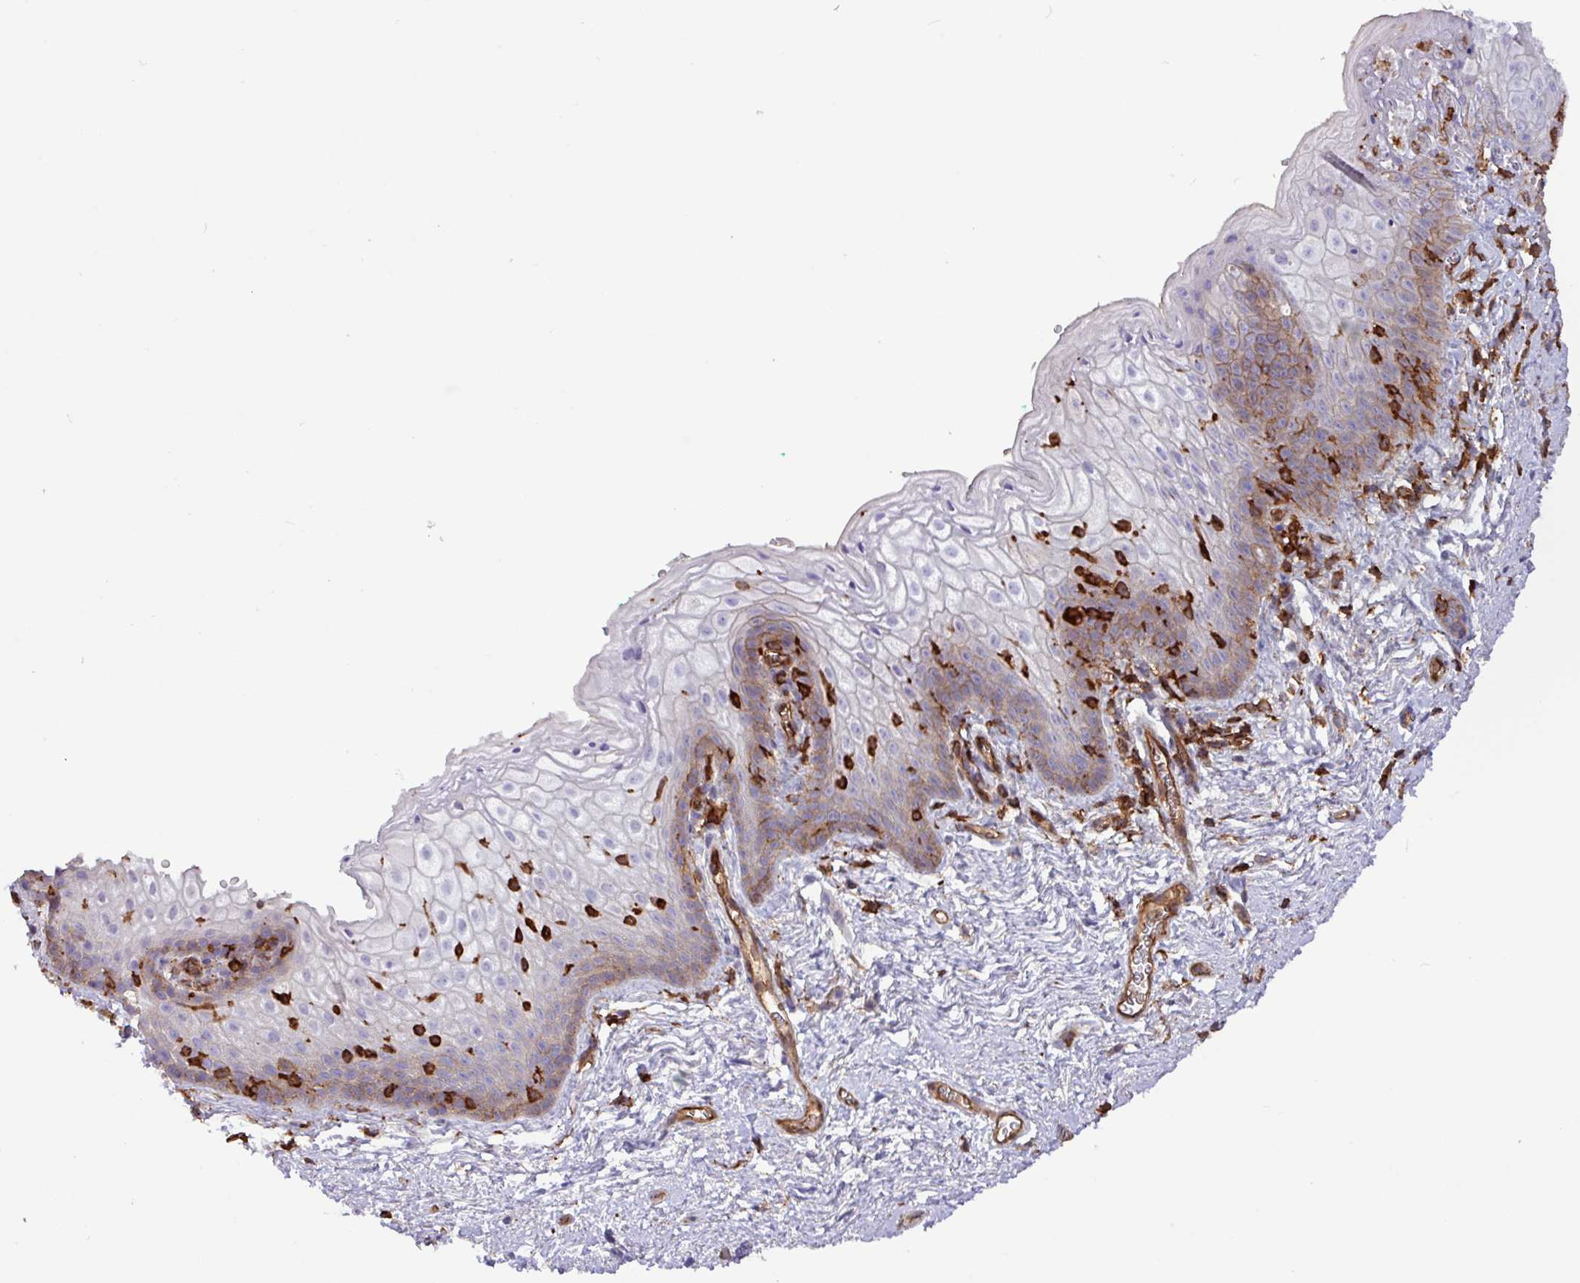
{"staining": {"intensity": "weak", "quantity": "<25%", "location": "cytoplasmic/membranous"}, "tissue": "vagina", "cell_type": "Squamous epithelial cells", "image_type": "normal", "snomed": [{"axis": "morphology", "description": "Normal tissue, NOS"}, {"axis": "topography", "description": "Vulva"}, {"axis": "topography", "description": "Vagina"}, {"axis": "topography", "description": "Peripheral nerve tissue"}], "caption": "High power microscopy histopathology image of an immunohistochemistry micrograph of benign vagina, revealing no significant staining in squamous epithelial cells.", "gene": "PPP1R18", "patient": {"sex": "female", "age": 66}}